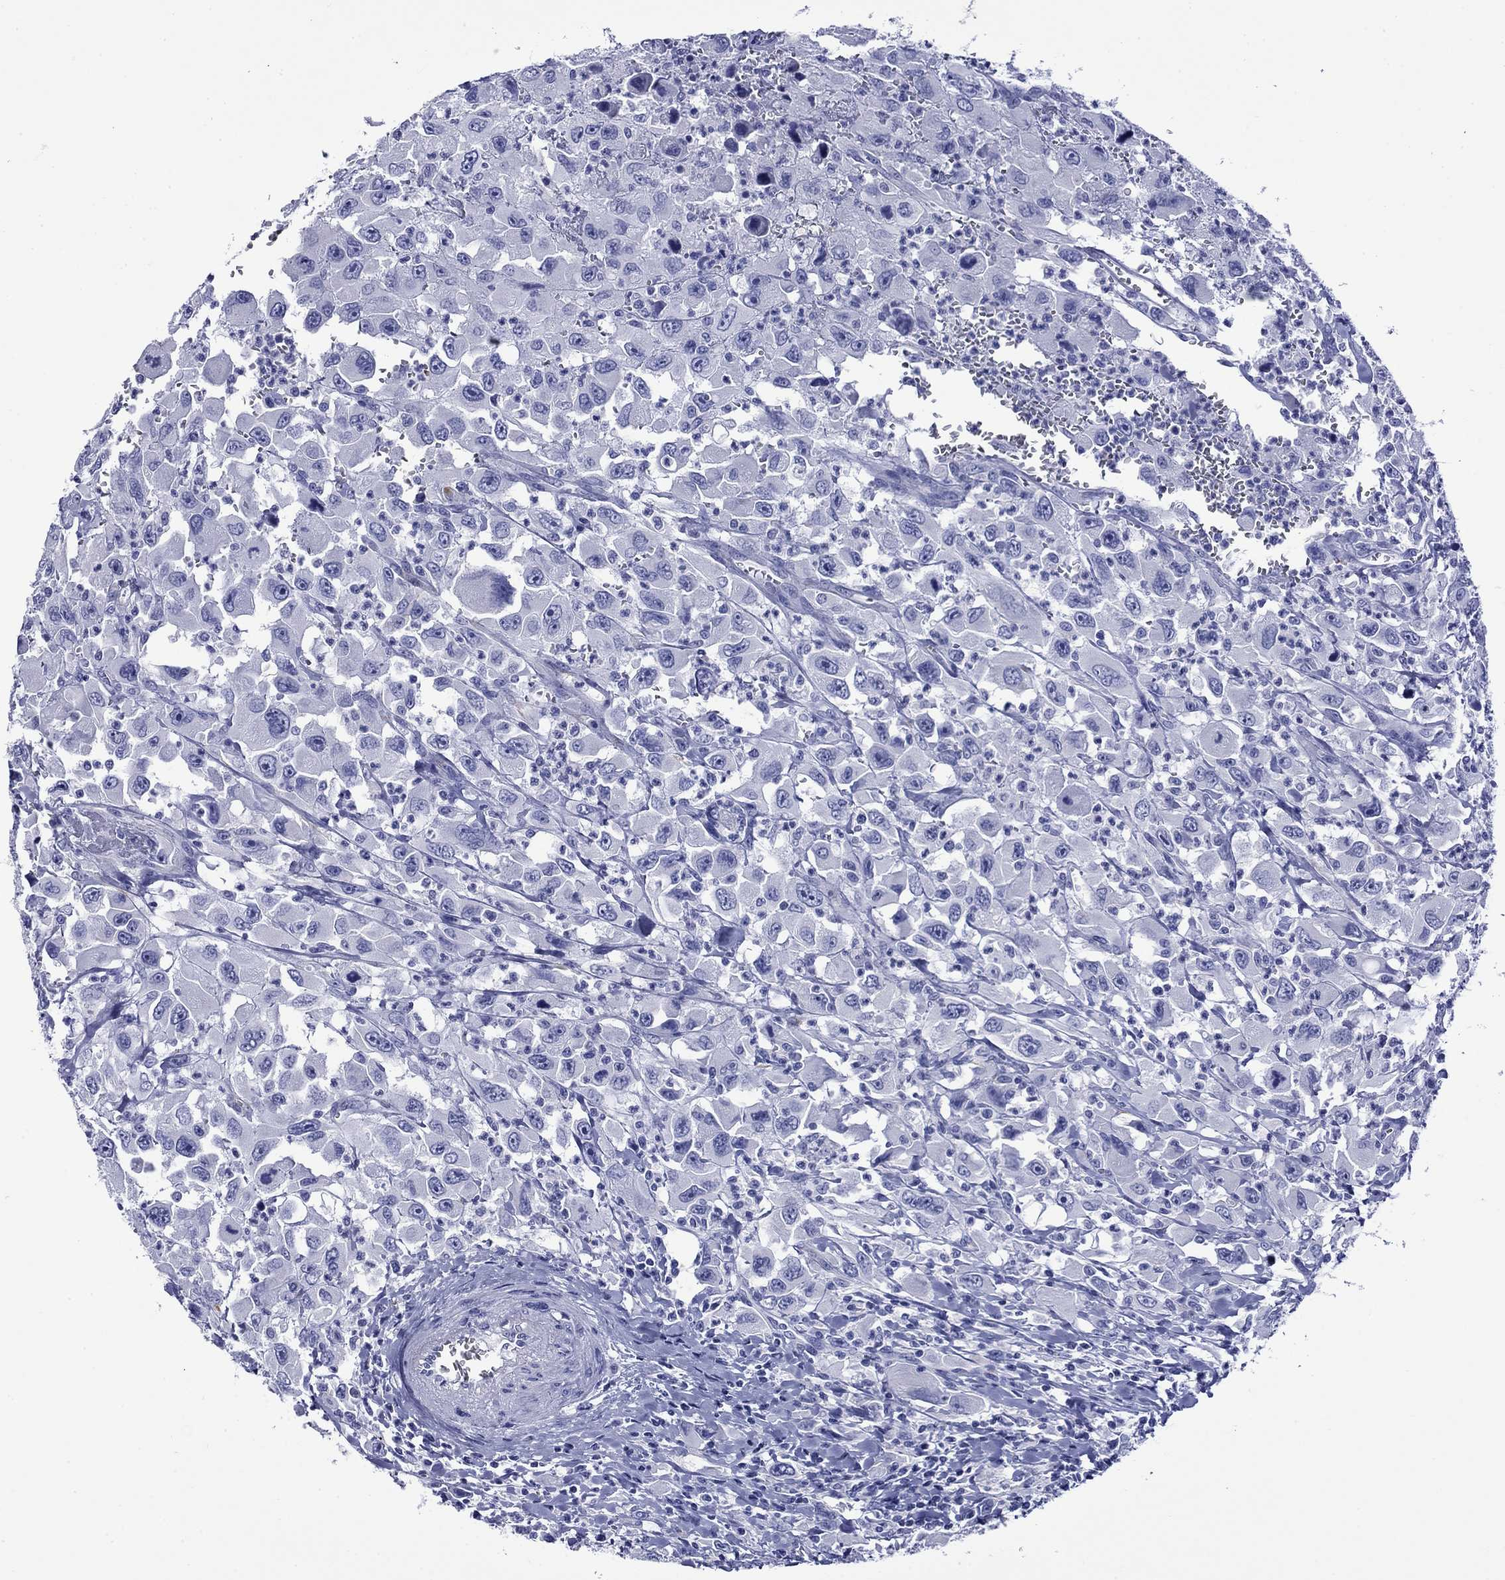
{"staining": {"intensity": "negative", "quantity": "none", "location": "none"}, "tissue": "head and neck cancer", "cell_type": "Tumor cells", "image_type": "cancer", "snomed": [{"axis": "morphology", "description": "Squamous cell carcinoma, NOS"}, {"axis": "morphology", "description": "Squamous cell carcinoma, metastatic, NOS"}, {"axis": "topography", "description": "Oral tissue"}, {"axis": "topography", "description": "Head-Neck"}], "caption": "This histopathology image is of head and neck squamous cell carcinoma stained with immunohistochemistry to label a protein in brown with the nuclei are counter-stained blue. There is no expression in tumor cells.", "gene": "ROM1", "patient": {"sex": "female", "age": 85}}